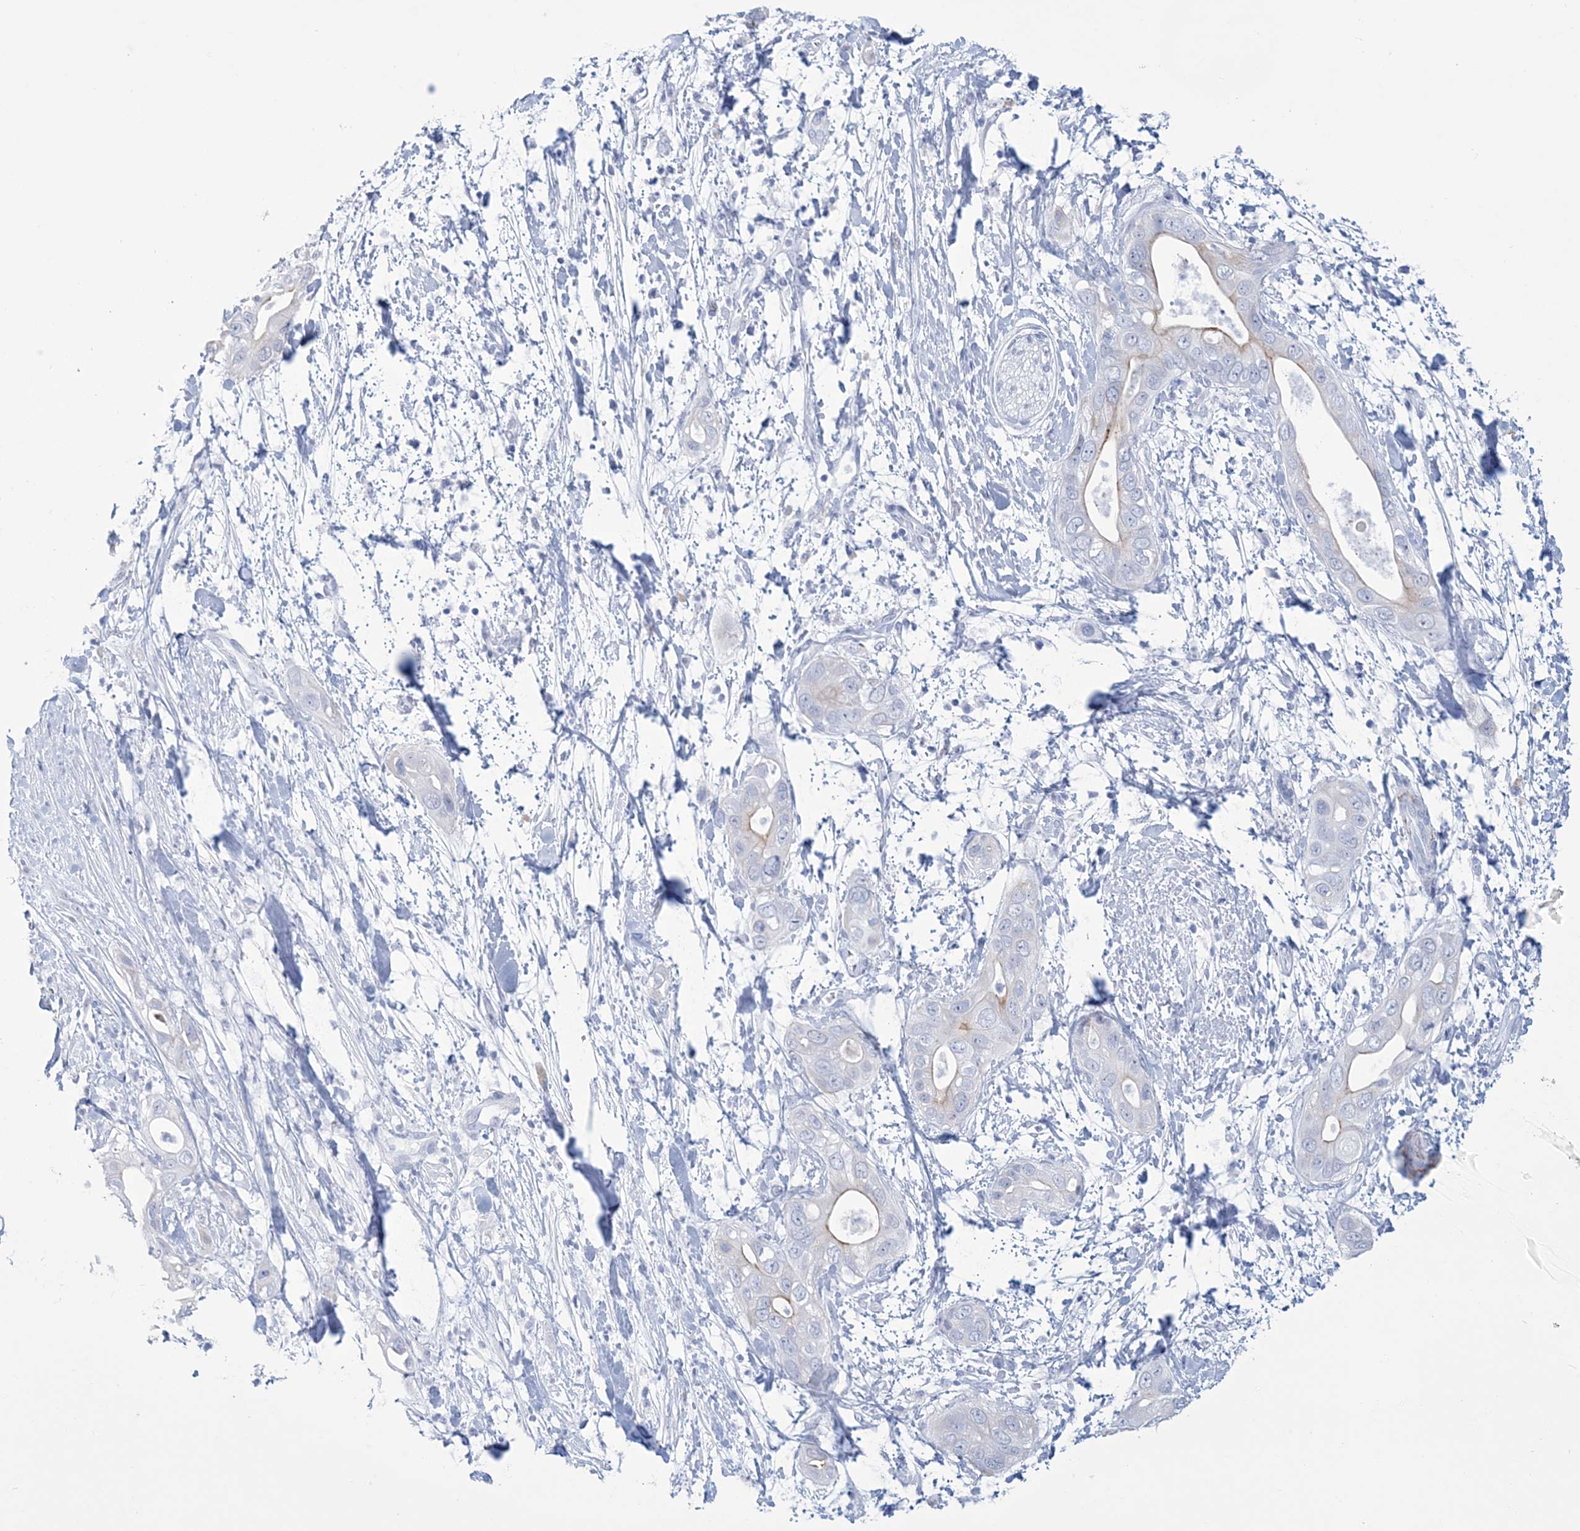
{"staining": {"intensity": "negative", "quantity": "none", "location": "none"}, "tissue": "pancreatic cancer", "cell_type": "Tumor cells", "image_type": "cancer", "snomed": [{"axis": "morphology", "description": "Adenocarcinoma, NOS"}, {"axis": "topography", "description": "Pancreas"}], "caption": "Human adenocarcinoma (pancreatic) stained for a protein using immunohistochemistry (IHC) reveals no expression in tumor cells.", "gene": "DPCD", "patient": {"sex": "female", "age": 78}}